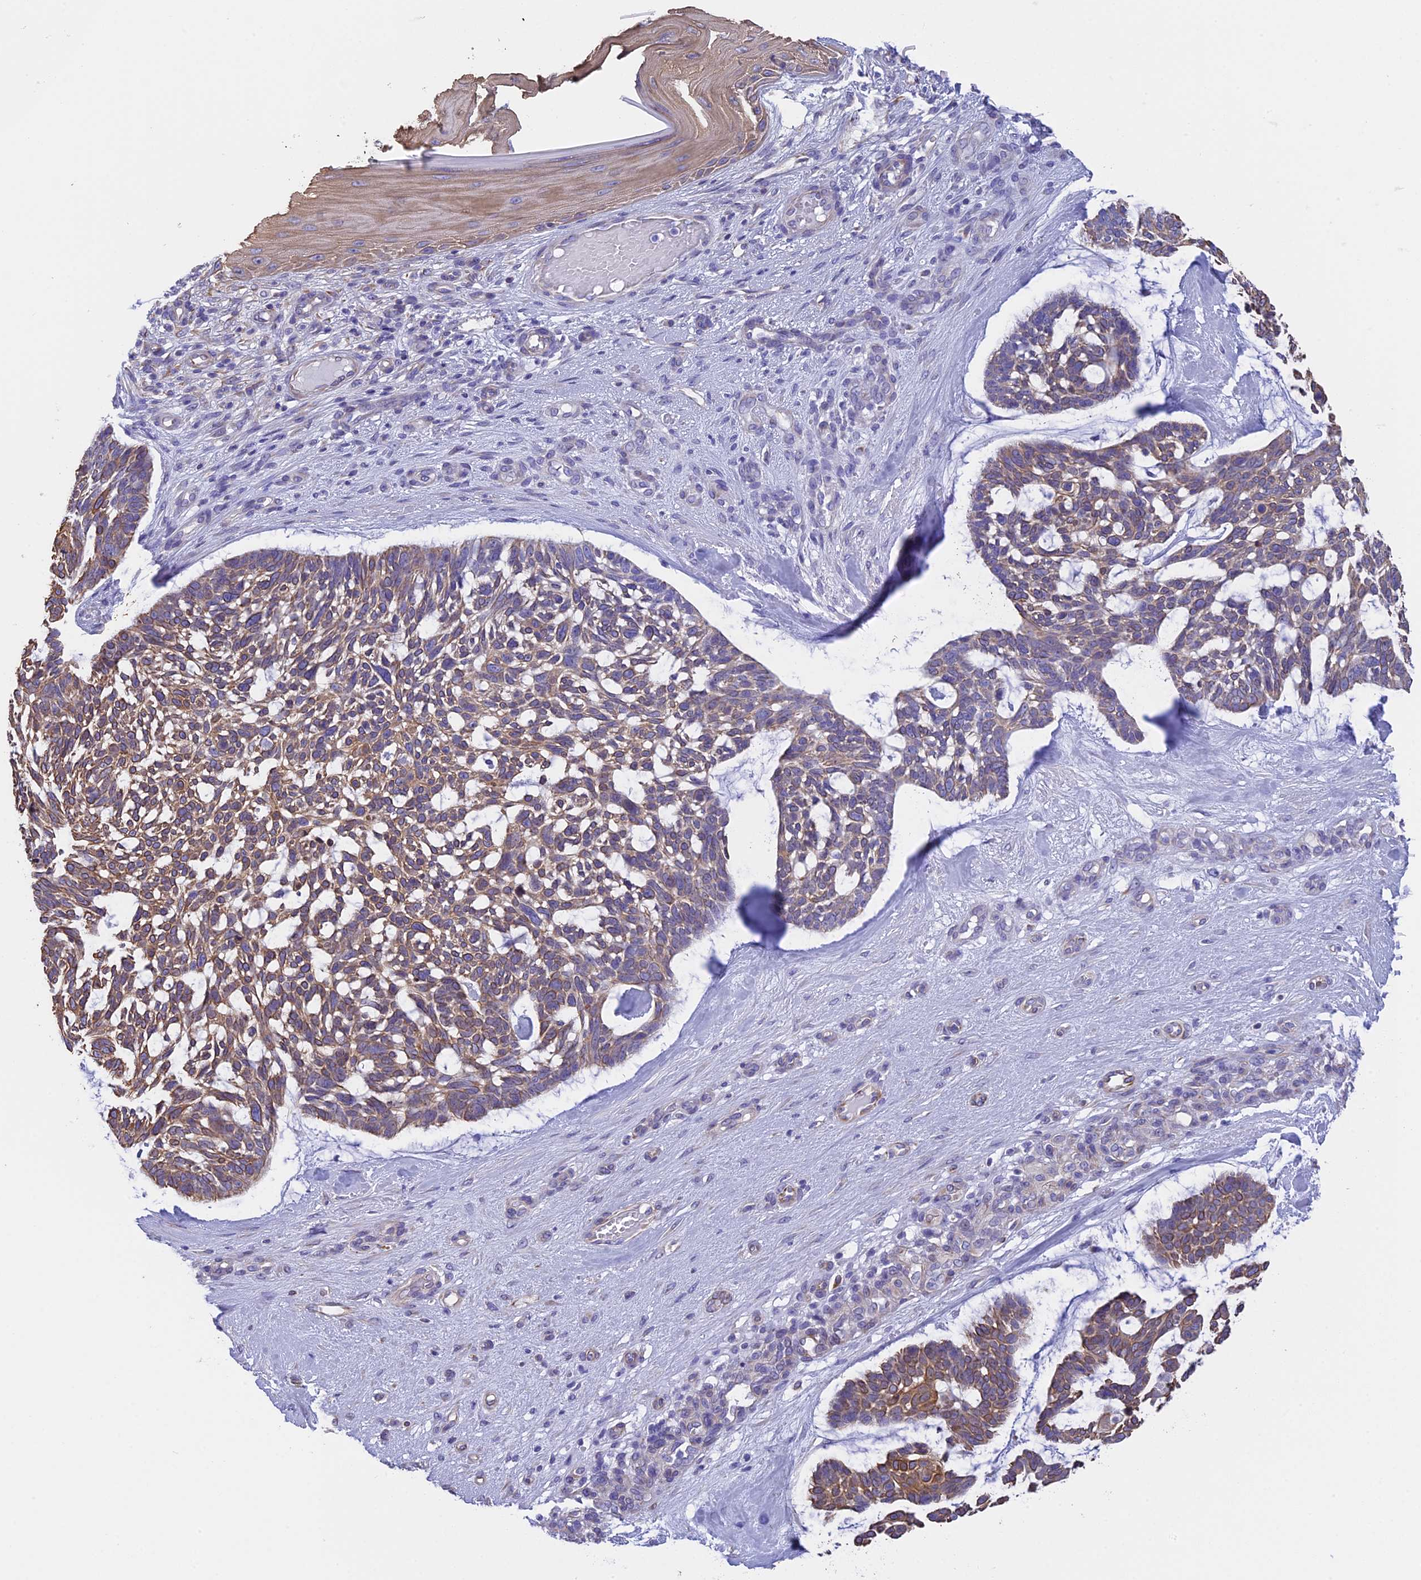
{"staining": {"intensity": "moderate", "quantity": ">75%", "location": "cytoplasmic/membranous"}, "tissue": "skin cancer", "cell_type": "Tumor cells", "image_type": "cancer", "snomed": [{"axis": "morphology", "description": "Basal cell carcinoma"}, {"axis": "topography", "description": "Skin"}], "caption": "A brown stain shows moderate cytoplasmic/membranous staining of a protein in human skin basal cell carcinoma tumor cells. (DAB IHC with brightfield microscopy, high magnification).", "gene": "TACSTD2", "patient": {"sex": "male", "age": 88}}